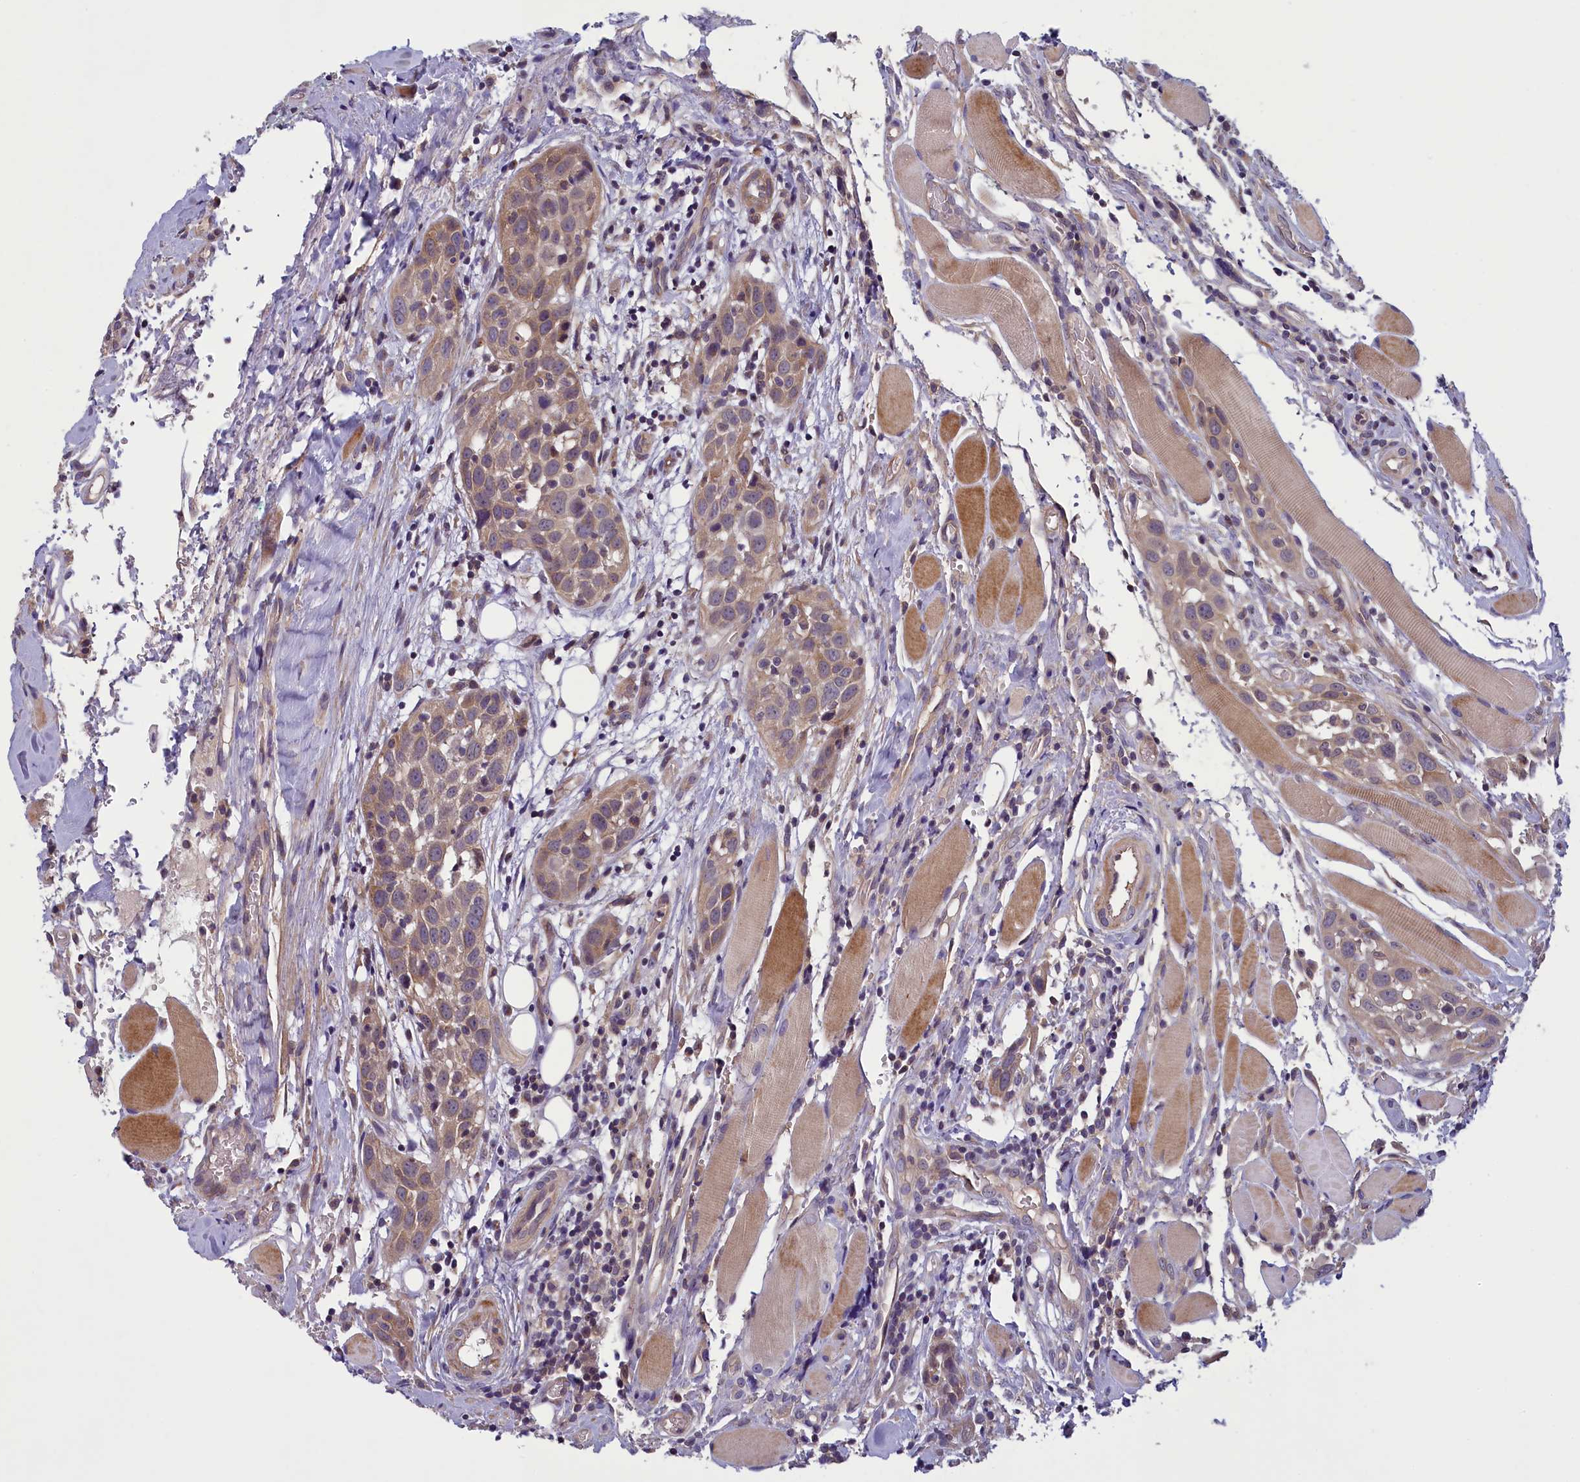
{"staining": {"intensity": "weak", "quantity": ">75%", "location": "cytoplasmic/membranous"}, "tissue": "head and neck cancer", "cell_type": "Tumor cells", "image_type": "cancer", "snomed": [{"axis": "morphology", "description": "Squamous cell carcinoma, NOS"}, {"axis": "topography", "description": "Oral tissue"}, {"axis": "topography", "description": "Head-Neck"}], "caption": "Head and neck cancer (squamous cell carcinoma) tissue shows weak cytoplasmic/membranous staining in about >75% of tumor cells, visualized by immunohistochemistry.", "gene": "NUBP1", "patient": {"sex": "female", "age": 50}}